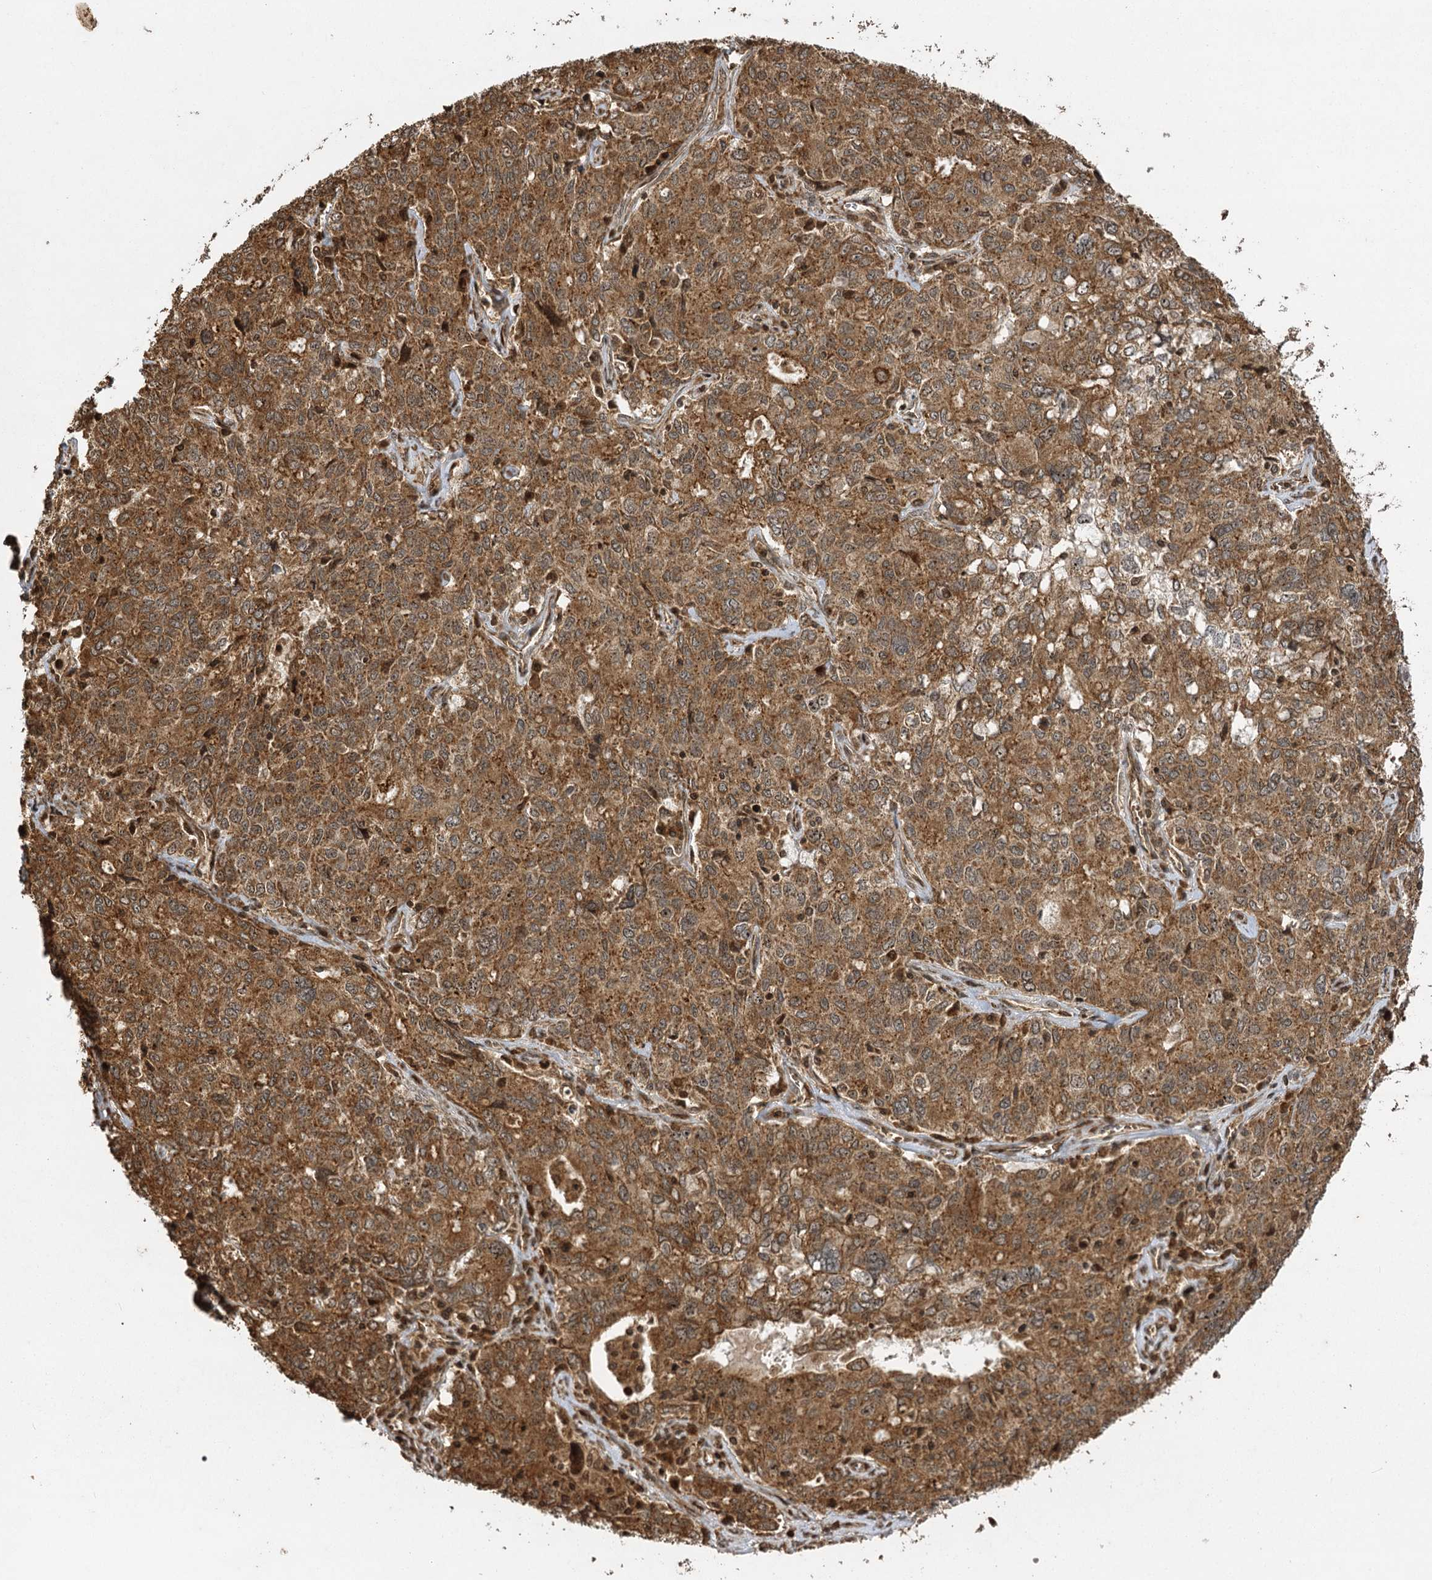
{"staining": {"intensity": "moderate", "quantity": ">75%", "location": "cytoplasmic/membranous"}, "tissue": "ovarian cancer", "cell_type": "Tumor cells", "image_type": "cancer", "snomed": [{"axis": "morphology", "description": "Carcinoma, endometroid"}, {"axis": "topography", "description": "Ovary"}], "caption": "This micrograph demonstrates immunohistochemistry staining of ovarian cancer (endometroid carcinoma), with medium moderate cytoplasmic/membranous staining in approximately >75% of tumor cells.", "gene": "IL11RA", "patient": {"sex": "female", "age": 62}}